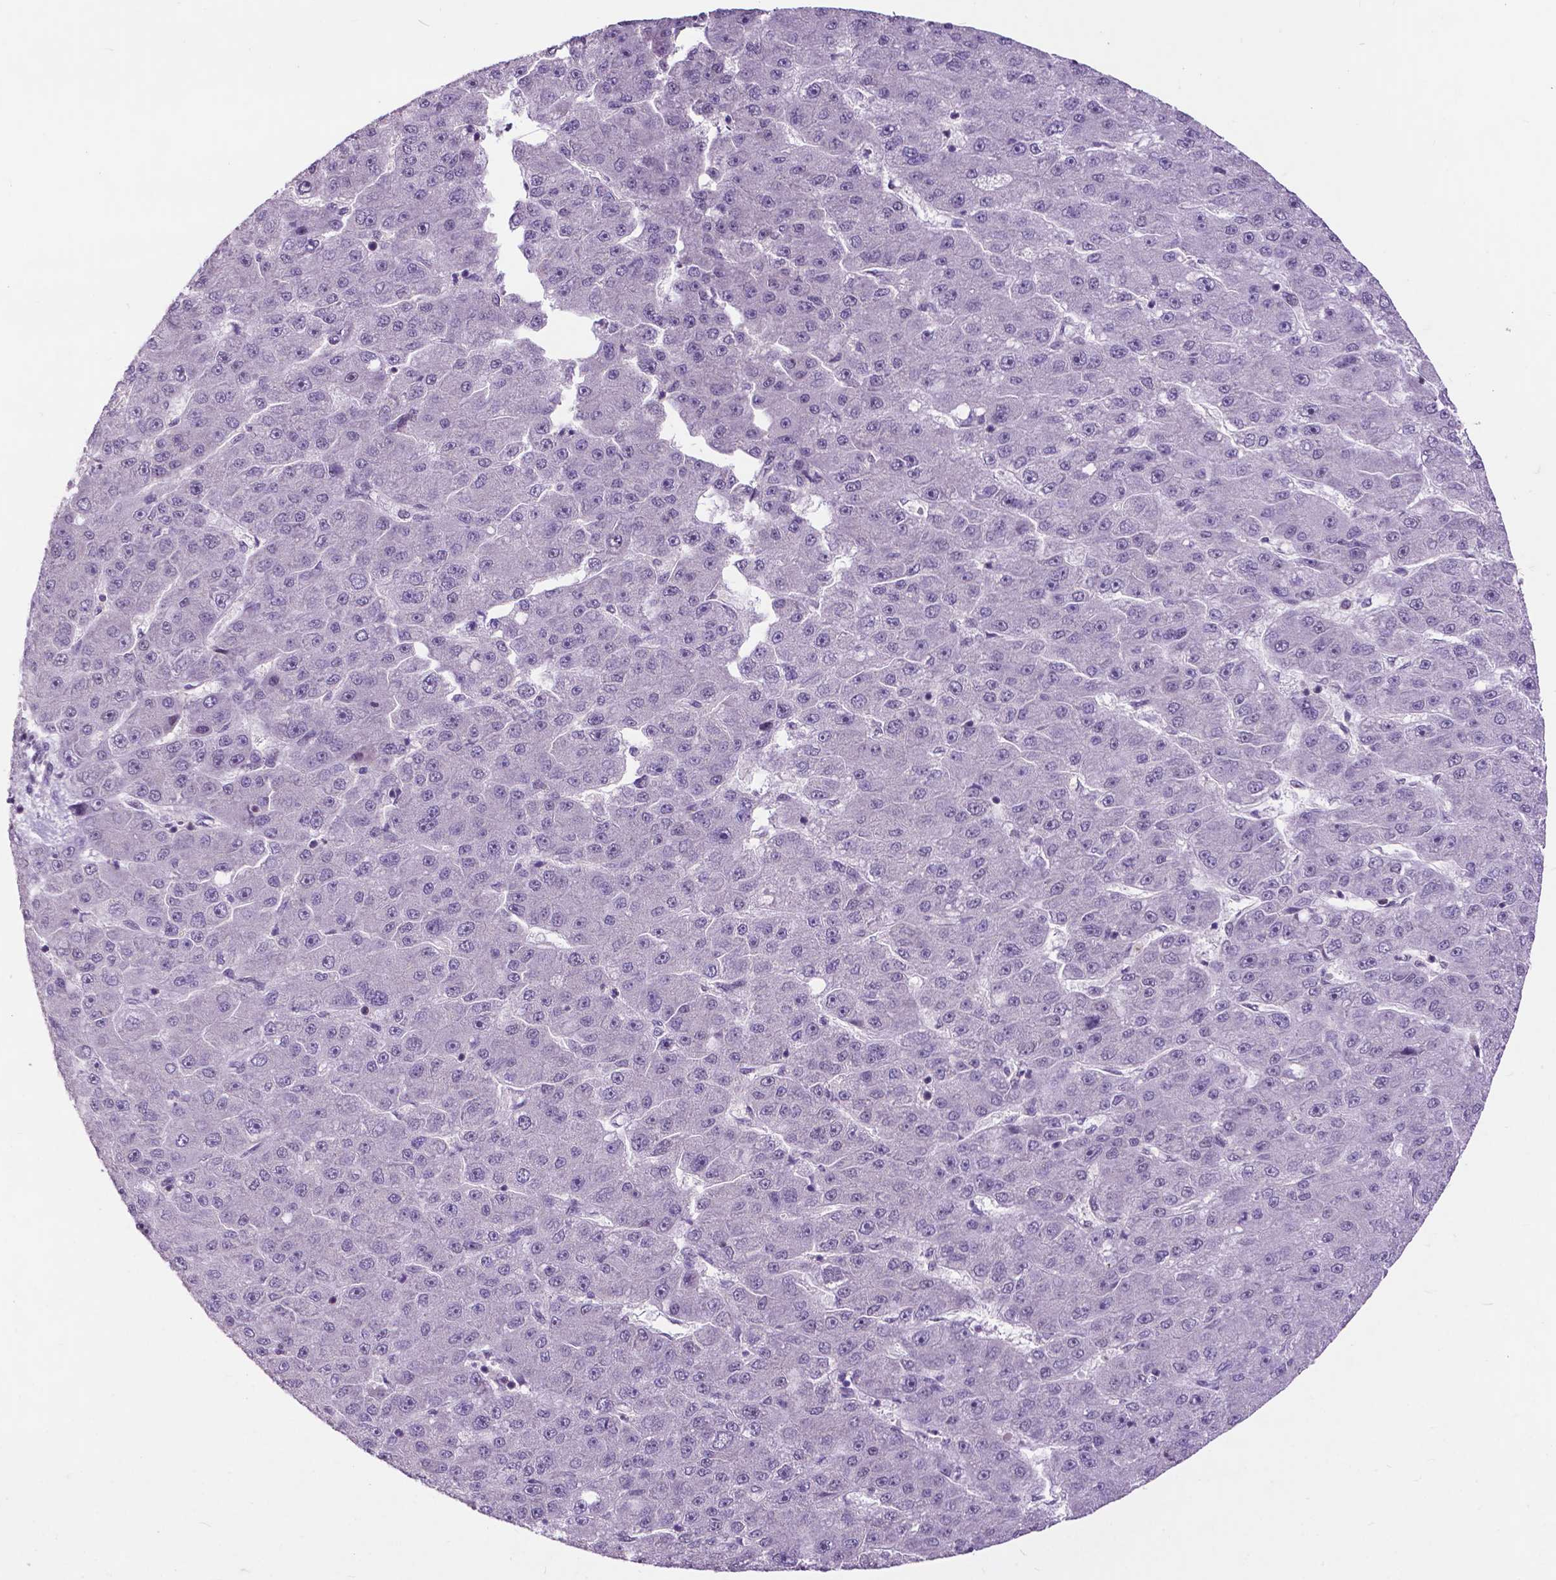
{"staining": {"intensity": "weak", "quantity": "<25%", "location": "nuclear"}, "tissue": "liver cancer", "cell_type": "Tumor cells", "image_type": "cancer", "snomed": [{"axis": "morphology", "description": "Carcinoma, Hepatocellular, NOS"}, {"axis": "topography", "description": "Liver"}], "caption": "Immunohistochemistry micrograph of human liver hepatocellular carcinoma stained for a protein (brown), which displays no expression in tumor cells.", "gene": "FAF1", "patient": {"sex": "male", "age": 67}}